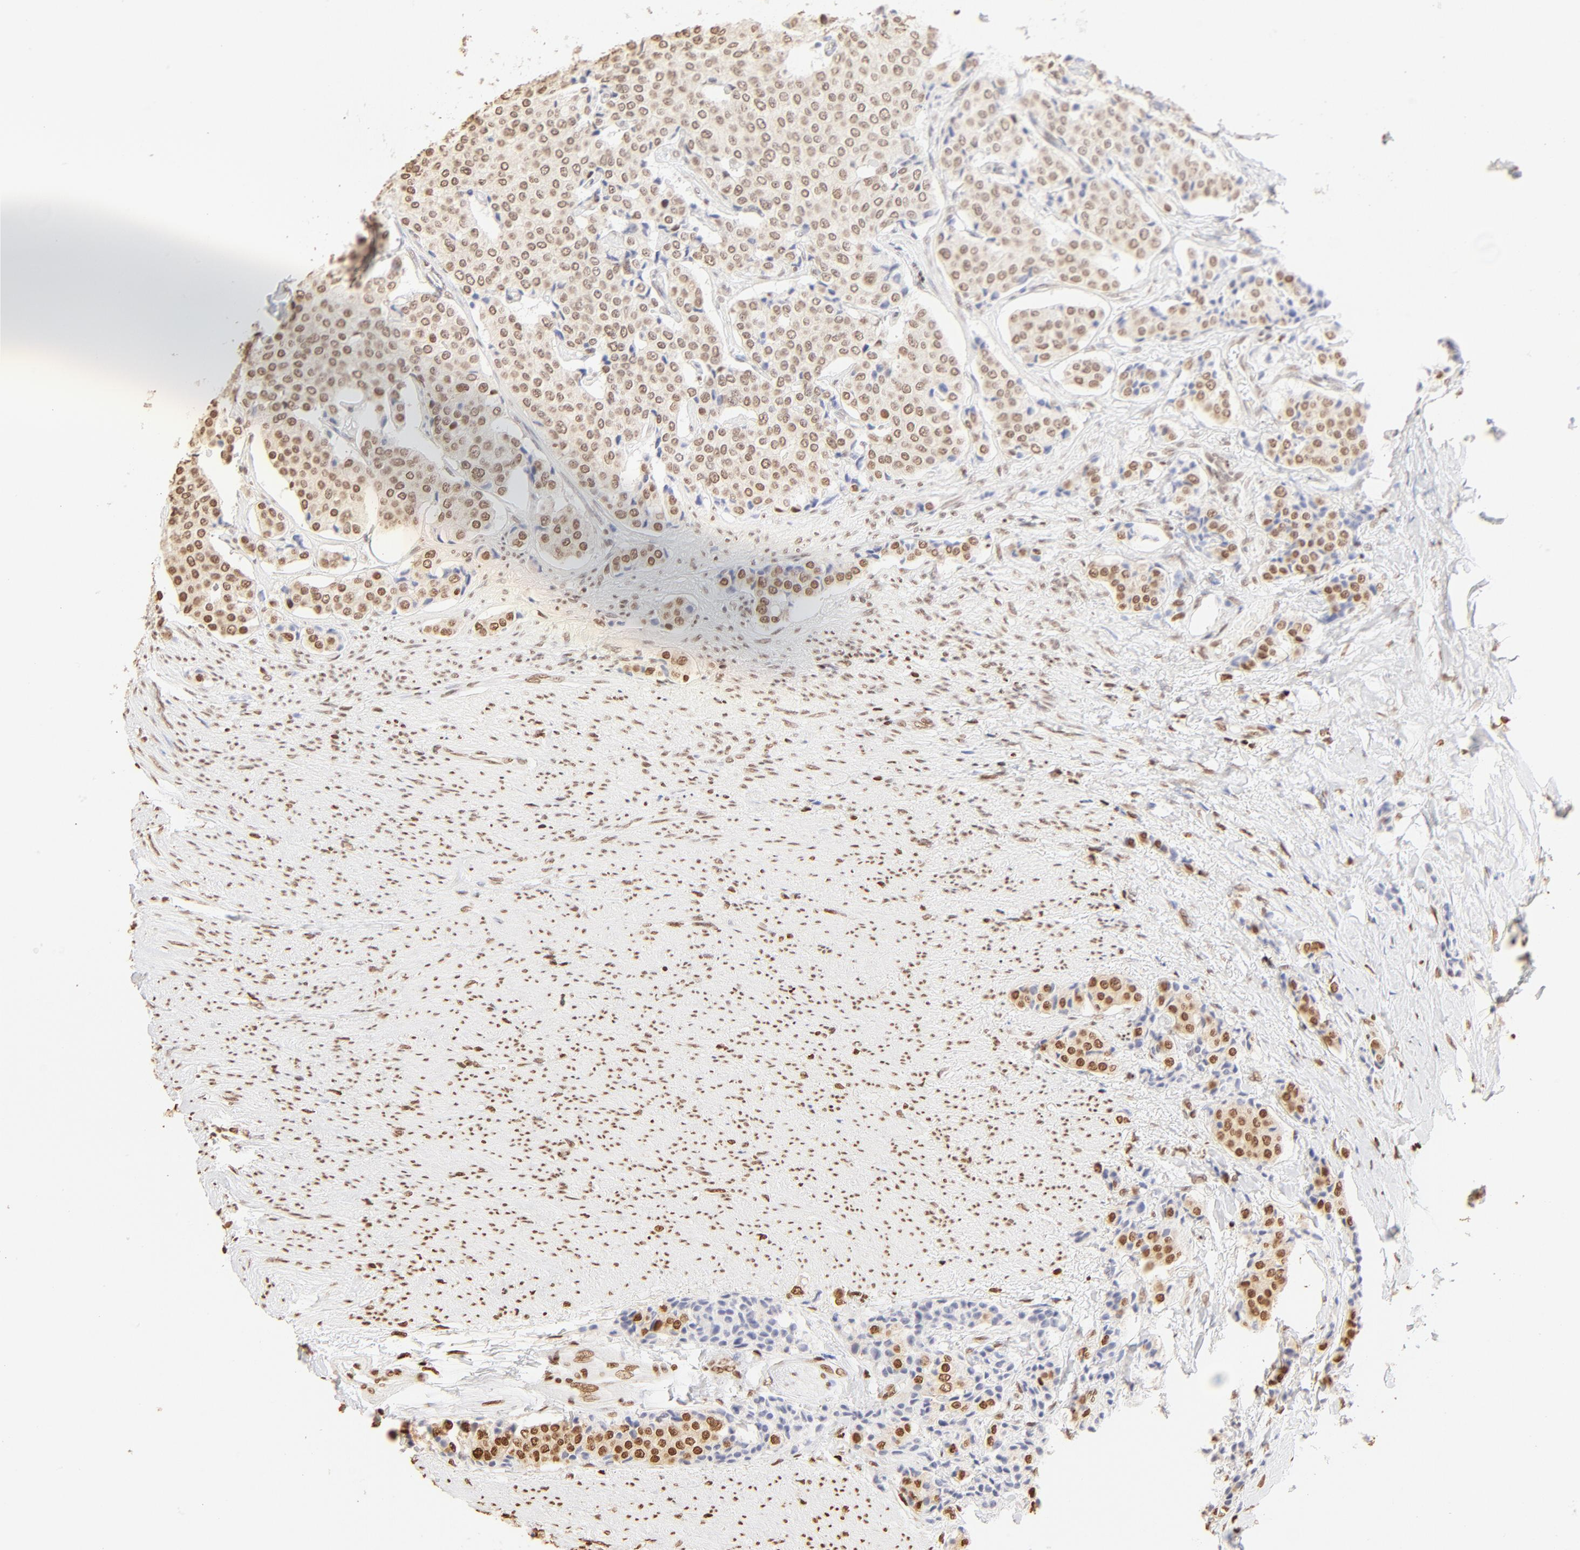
{"staining": {"intensity": "strong", "quantity": ">75%", "location": "cytoplasmic/membranous,nuclear"}, "tissue": "carcinoid", "cell_type": "Tumor cells", "image_type": "cancer", "snomed": [{"axis": "morphology", "description": "Carcinoid, malignant, NOS"}, {"axis": "topography", "description": "Colon"}], "caption": "This is an image of immunohistochemistry (IHC) staining of carcinoid, which shows strong positivity in the cytoplasmic/membranous and nuclear of tumor cells.", "gene": "ZNF540", "patient": {"sex": "female", "age": 61}}